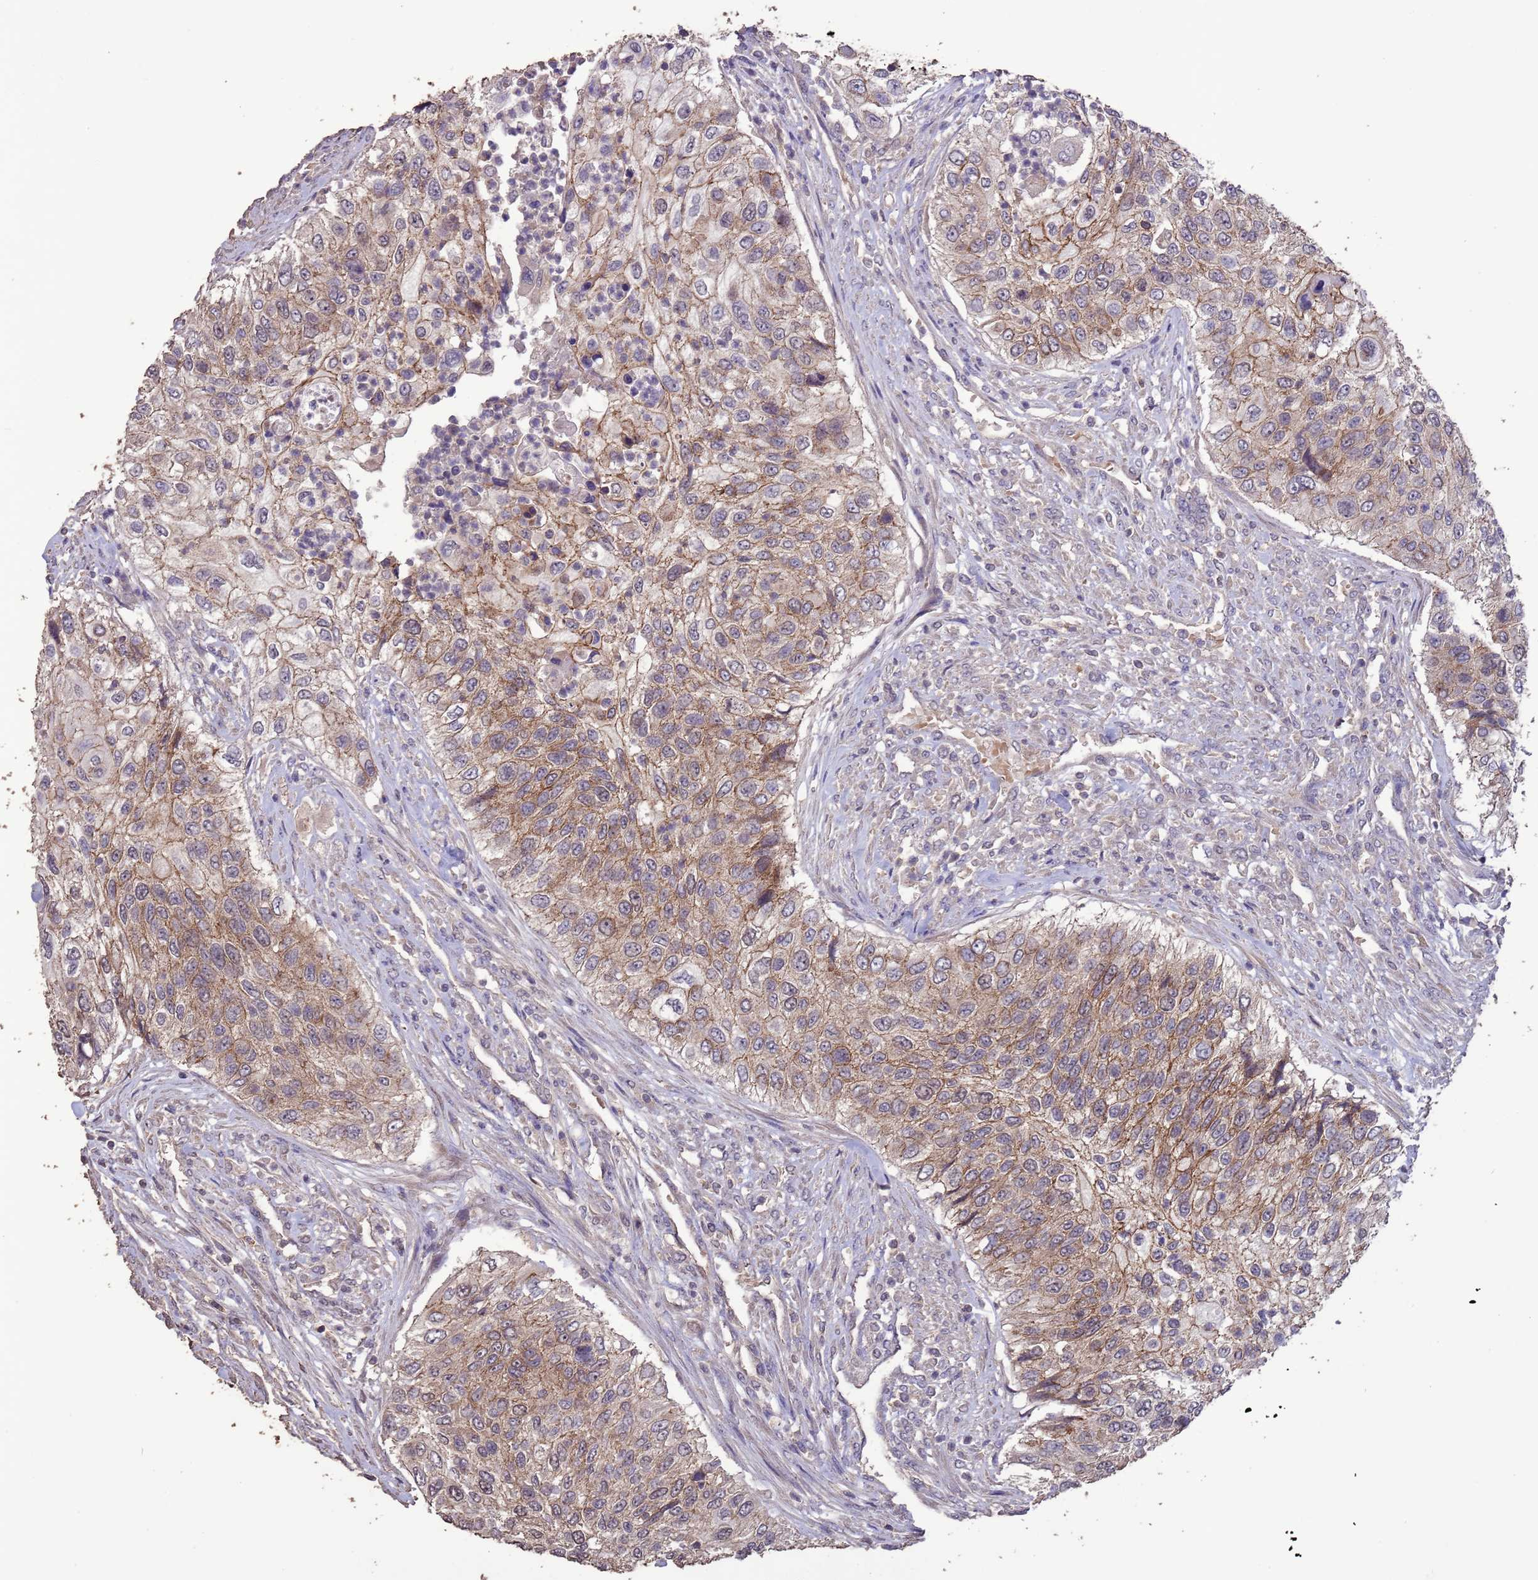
{"staining": {"intensity": "moderate", "quantity": ">75%", "location": "cytoplasmic/membranous"}, "tissue": "urothelial cancer", "cell_type": "Tumor cells", "image_type": "cancer", "snomed": [{"axis": "morphology", "description": "Urothelial carcinoma, High grade"}, {"axis": "topography", "description": "Urinary bladder"}], "caption": "This is an image of IHC staining of urothelial carcinoma (high-grade), which shows moderate positivity in the cytoplasmic/membranous of tumor cells.", "gene": "SLC9B2", "patient": {"sex": "female", "age": 60}}